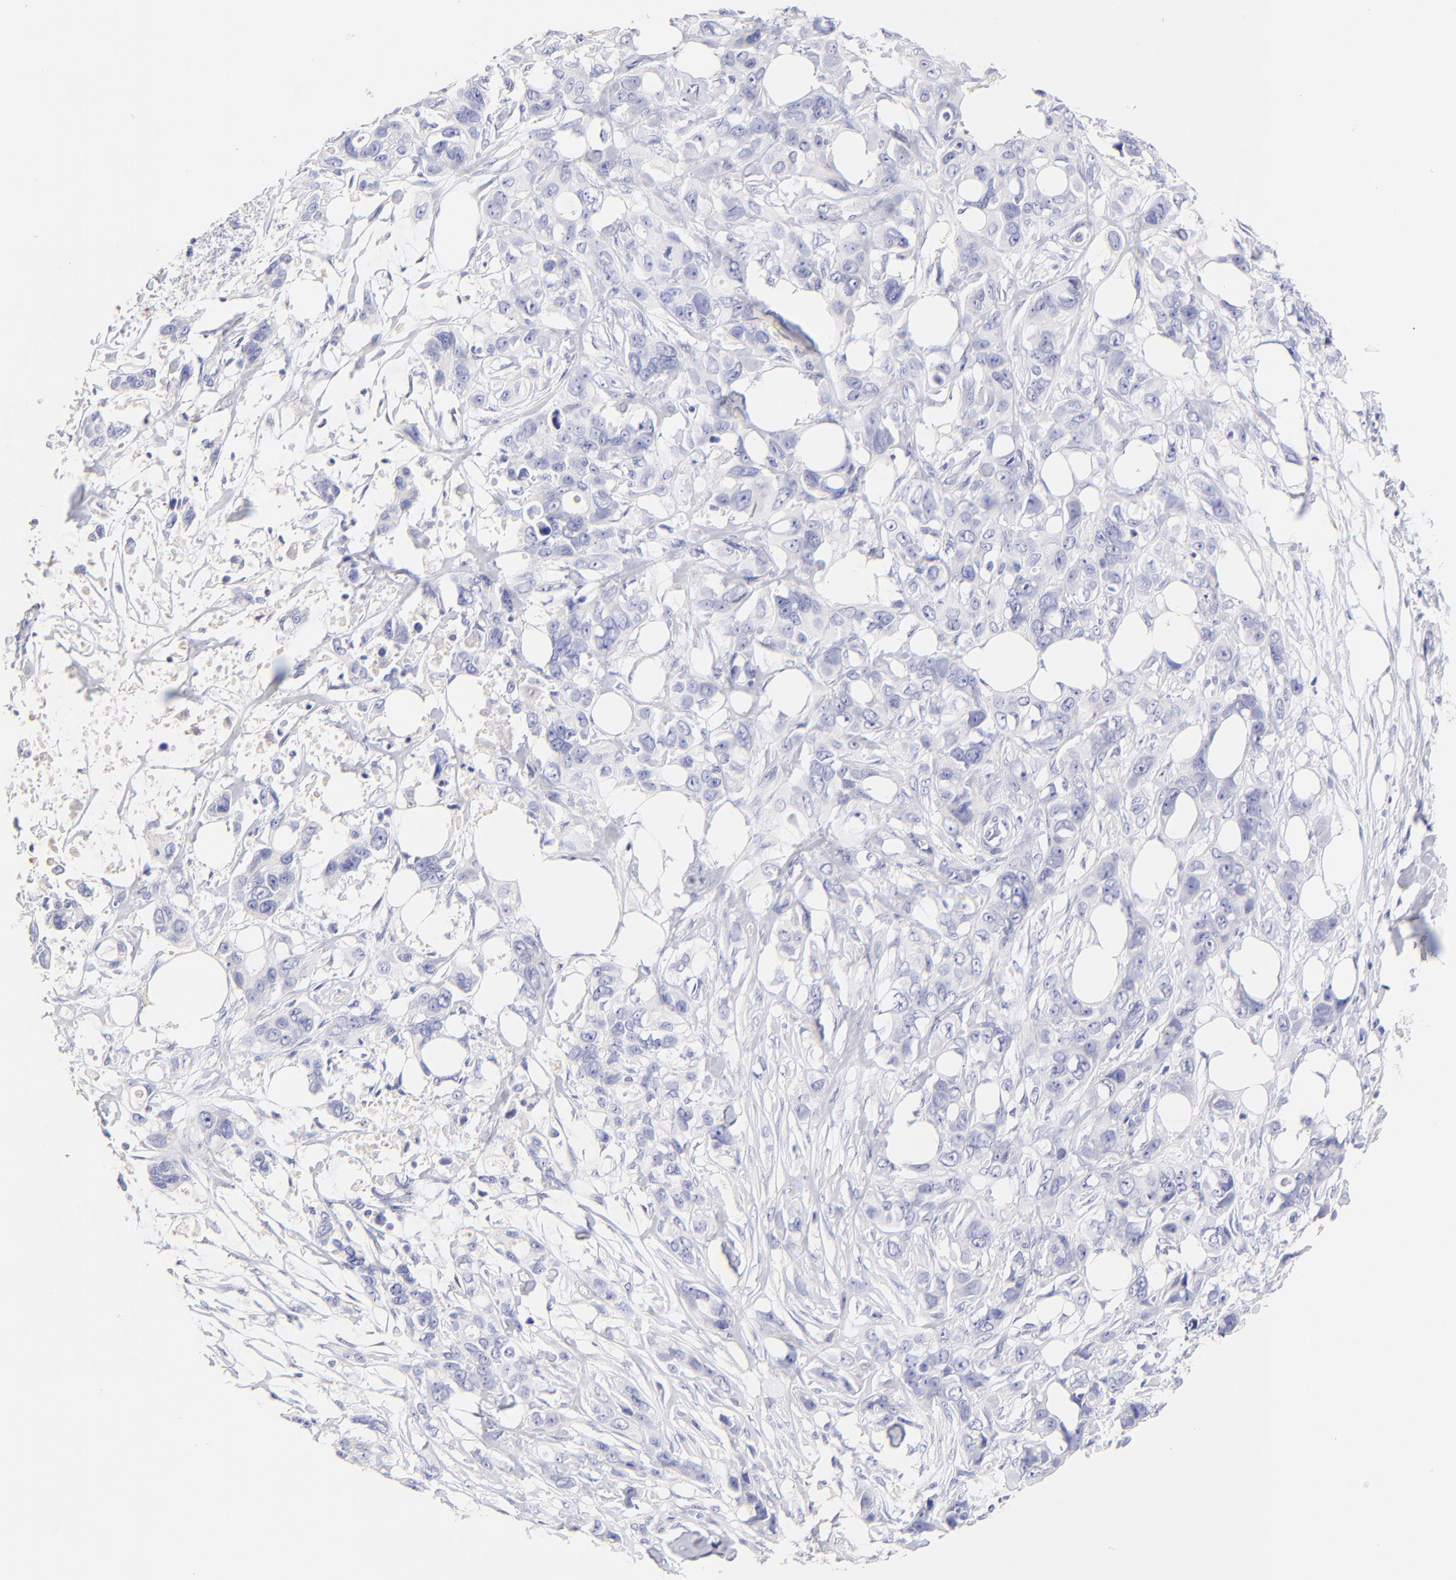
{"staining": {"intensity": "negative", "quantity": "none", "location": "none"}, "tissue": "stomach cancer", "cell_type": "Tumor cells", "image_type": "cancer", "snomed": [{"axis": "morphology", "description": "Adenocarcinoma, NOS"}, {"axis": "topography", "description": "Stomach, upper"}], "caption": "Immunohistochemical staining of human stomach adenocarcinoma displays no significant positivity in tumor cells. Nuclei are stained in blue.", "gene": "ASB9", "patient": {"sex": "male", "age": 47}}